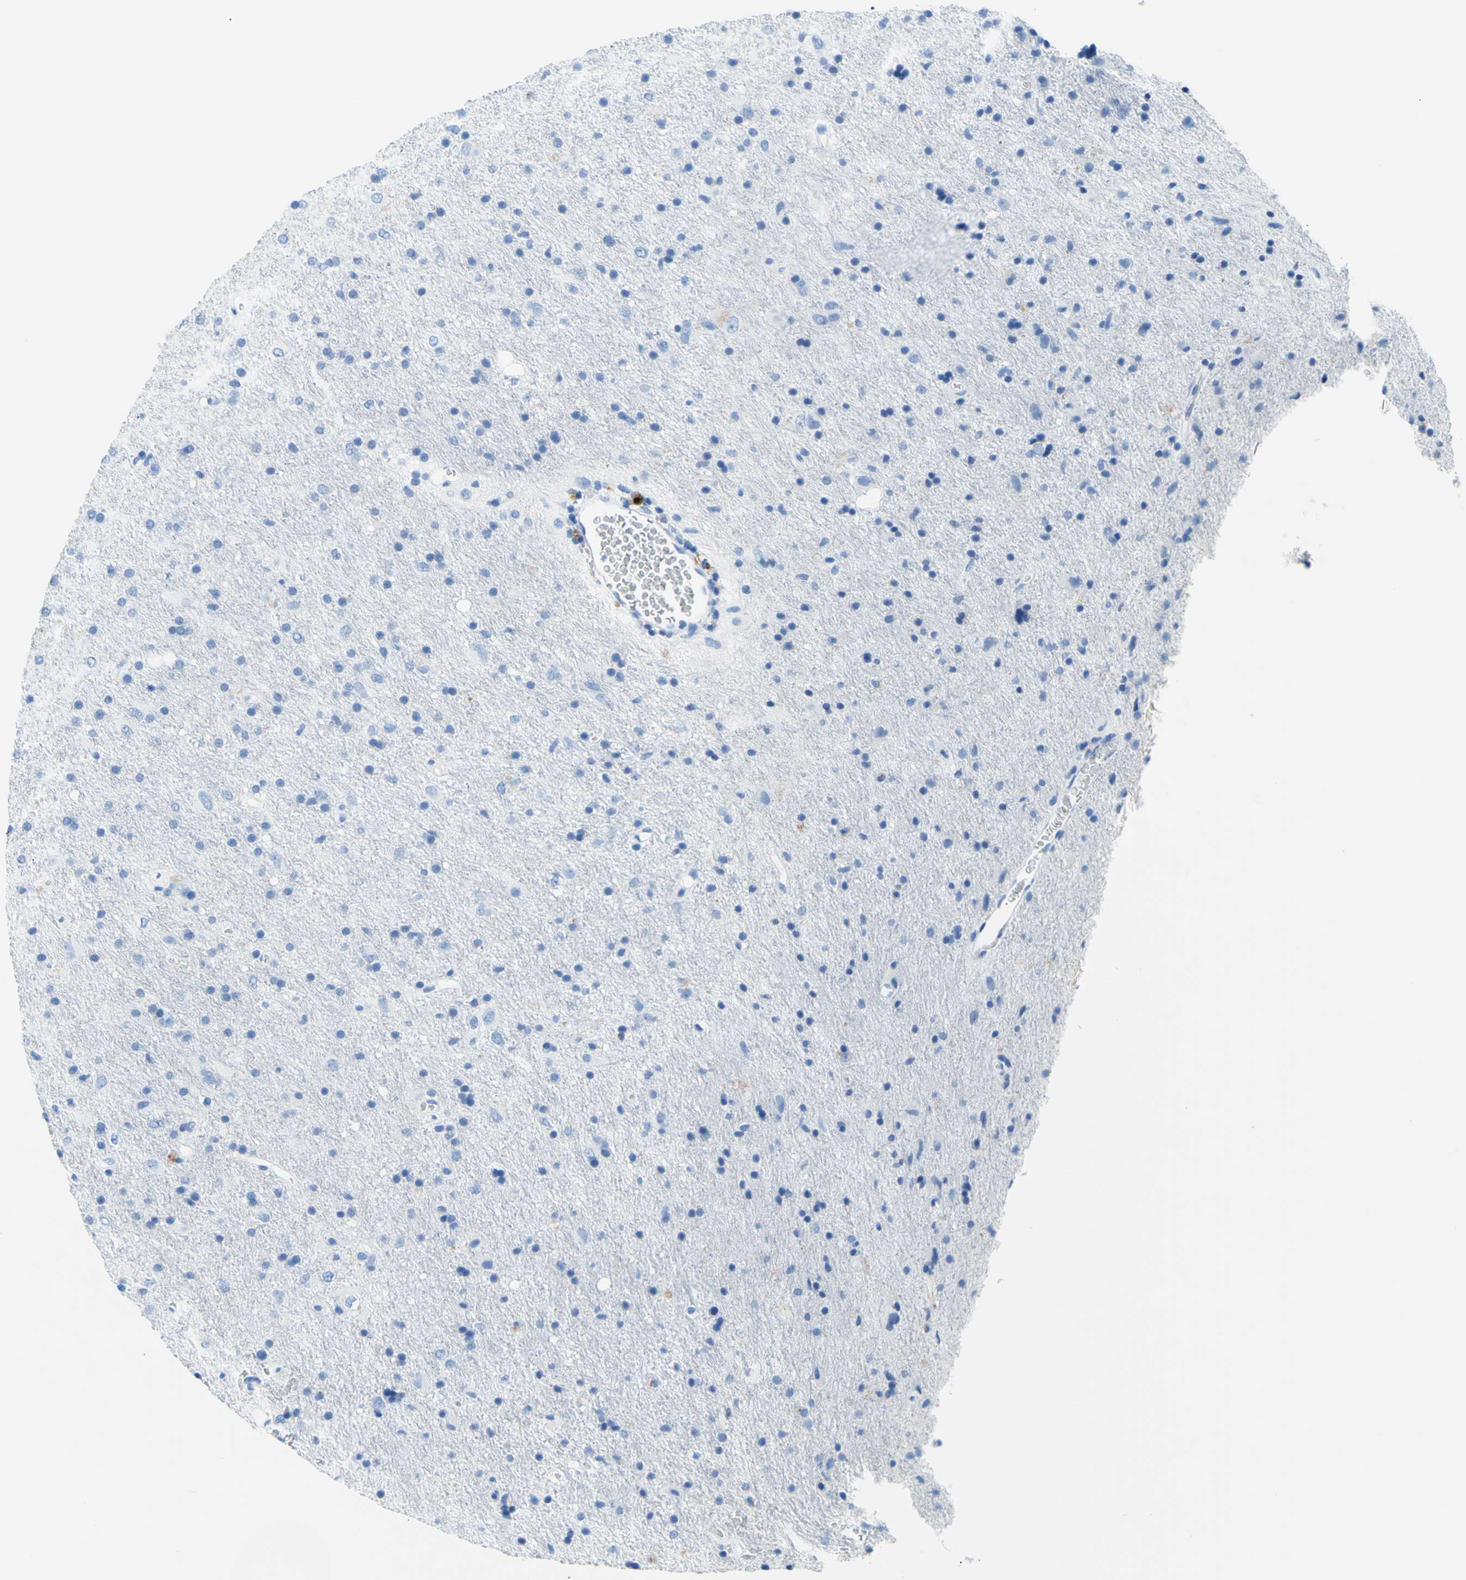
{"staining": {"intensity": "negative", "quantity": "none", "location": "none"}, "tissue": "glioma", "cell_type": "Tumor cells", "image_type": "cancer", "snomed": [{"axis": "morphology", "description": "Glioma, malignant, Low grade"}, {"axis": "topography", "description": "Brain"}], "caption": "Tumor cells are negative for protein expression in human glioma.", "gene": "MYH2", "patient": {"sex": "male", "age": 77}}